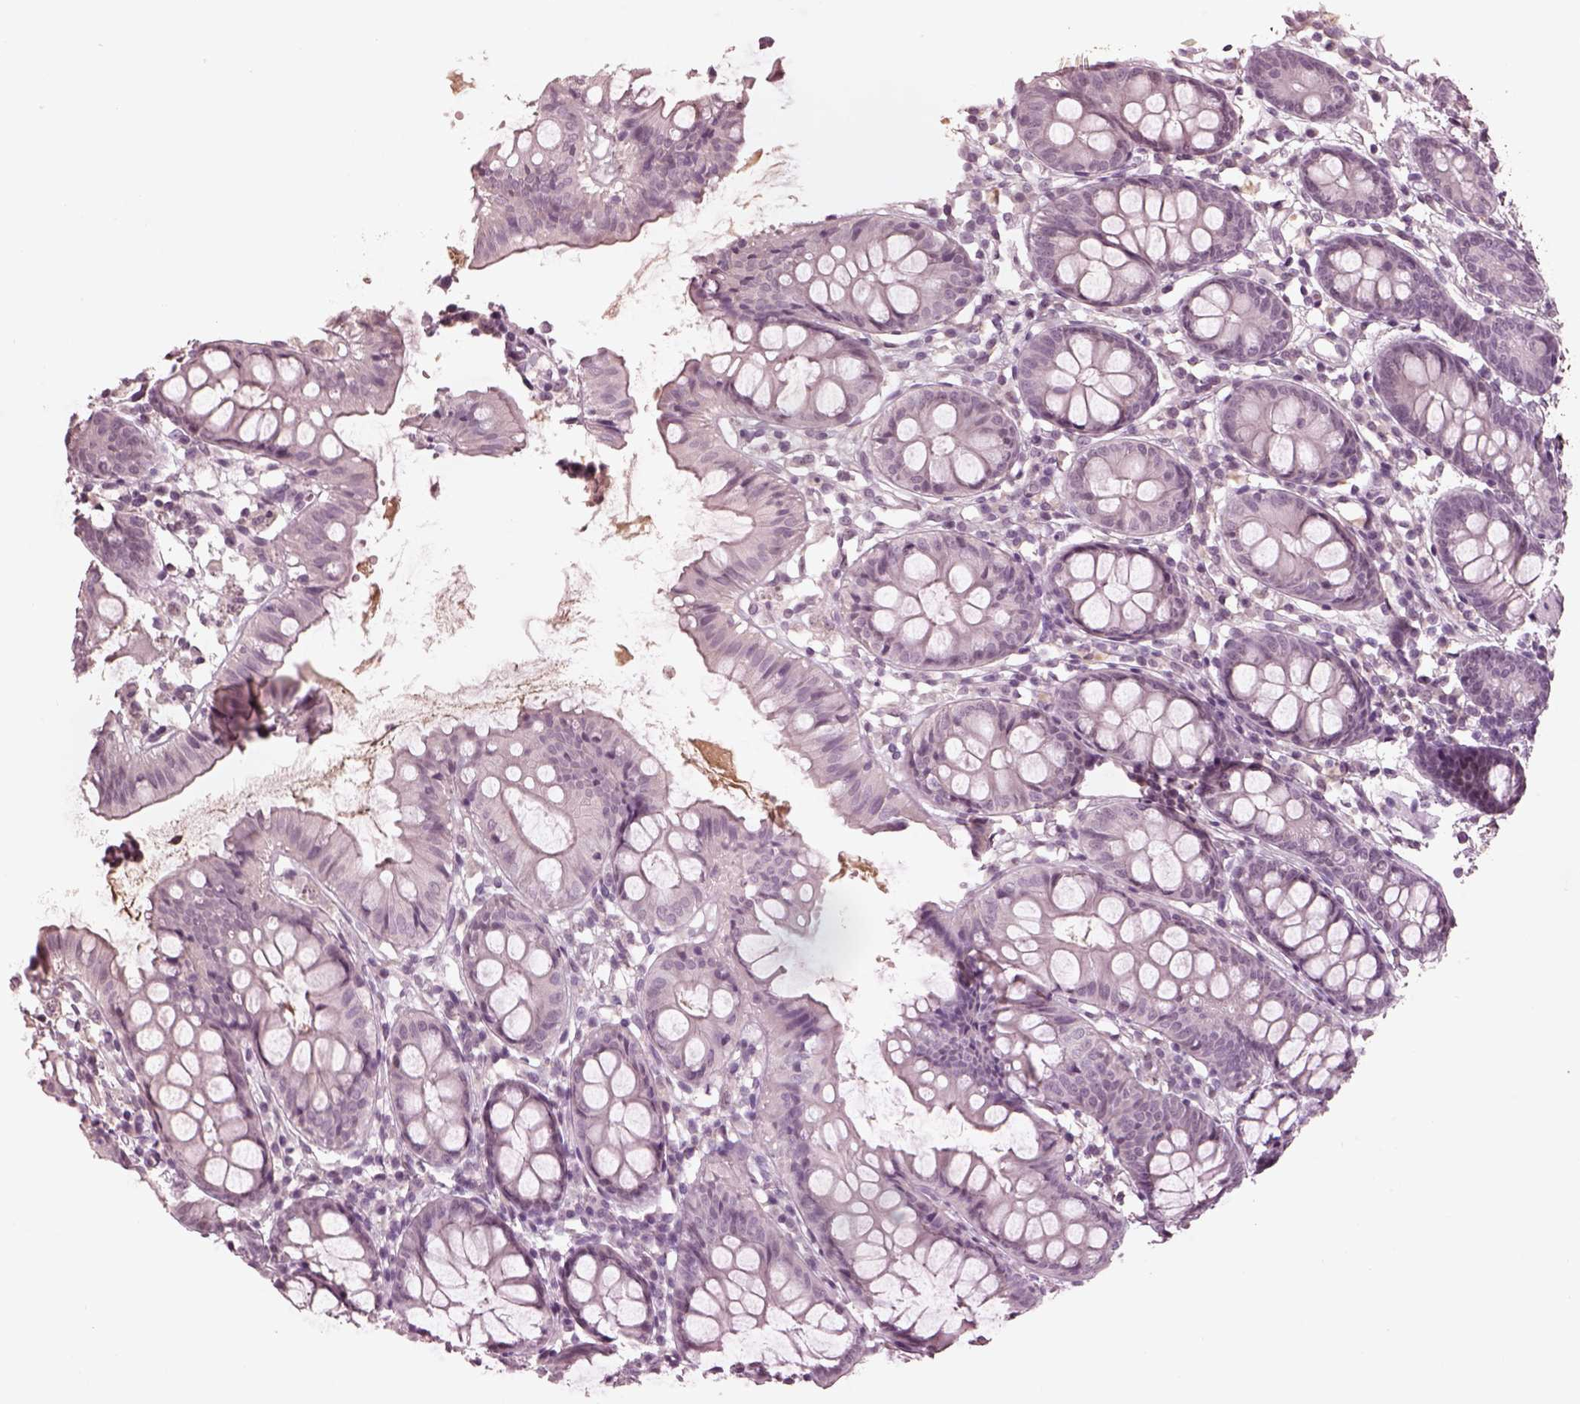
{"staining": {"intensity": "negative", "quantity": "none", "location": "none"}, "tissue": "colon", "cell_type": "Endothelial cells", "image_type": "normal", "snomed": [{"axis": "morphology", "description": "Normal tissue, NOS"}, {"axis": "topography", "description": "Colon"}], "caption": "Protein analysis of unremarkable colon exhibits no significant positivity in endothelial cells. (Immunohistochemistry, brightfield microscopy, high magnification).", "gene": "KCNA2", "patient": {"sex": "female", "age": 84}}